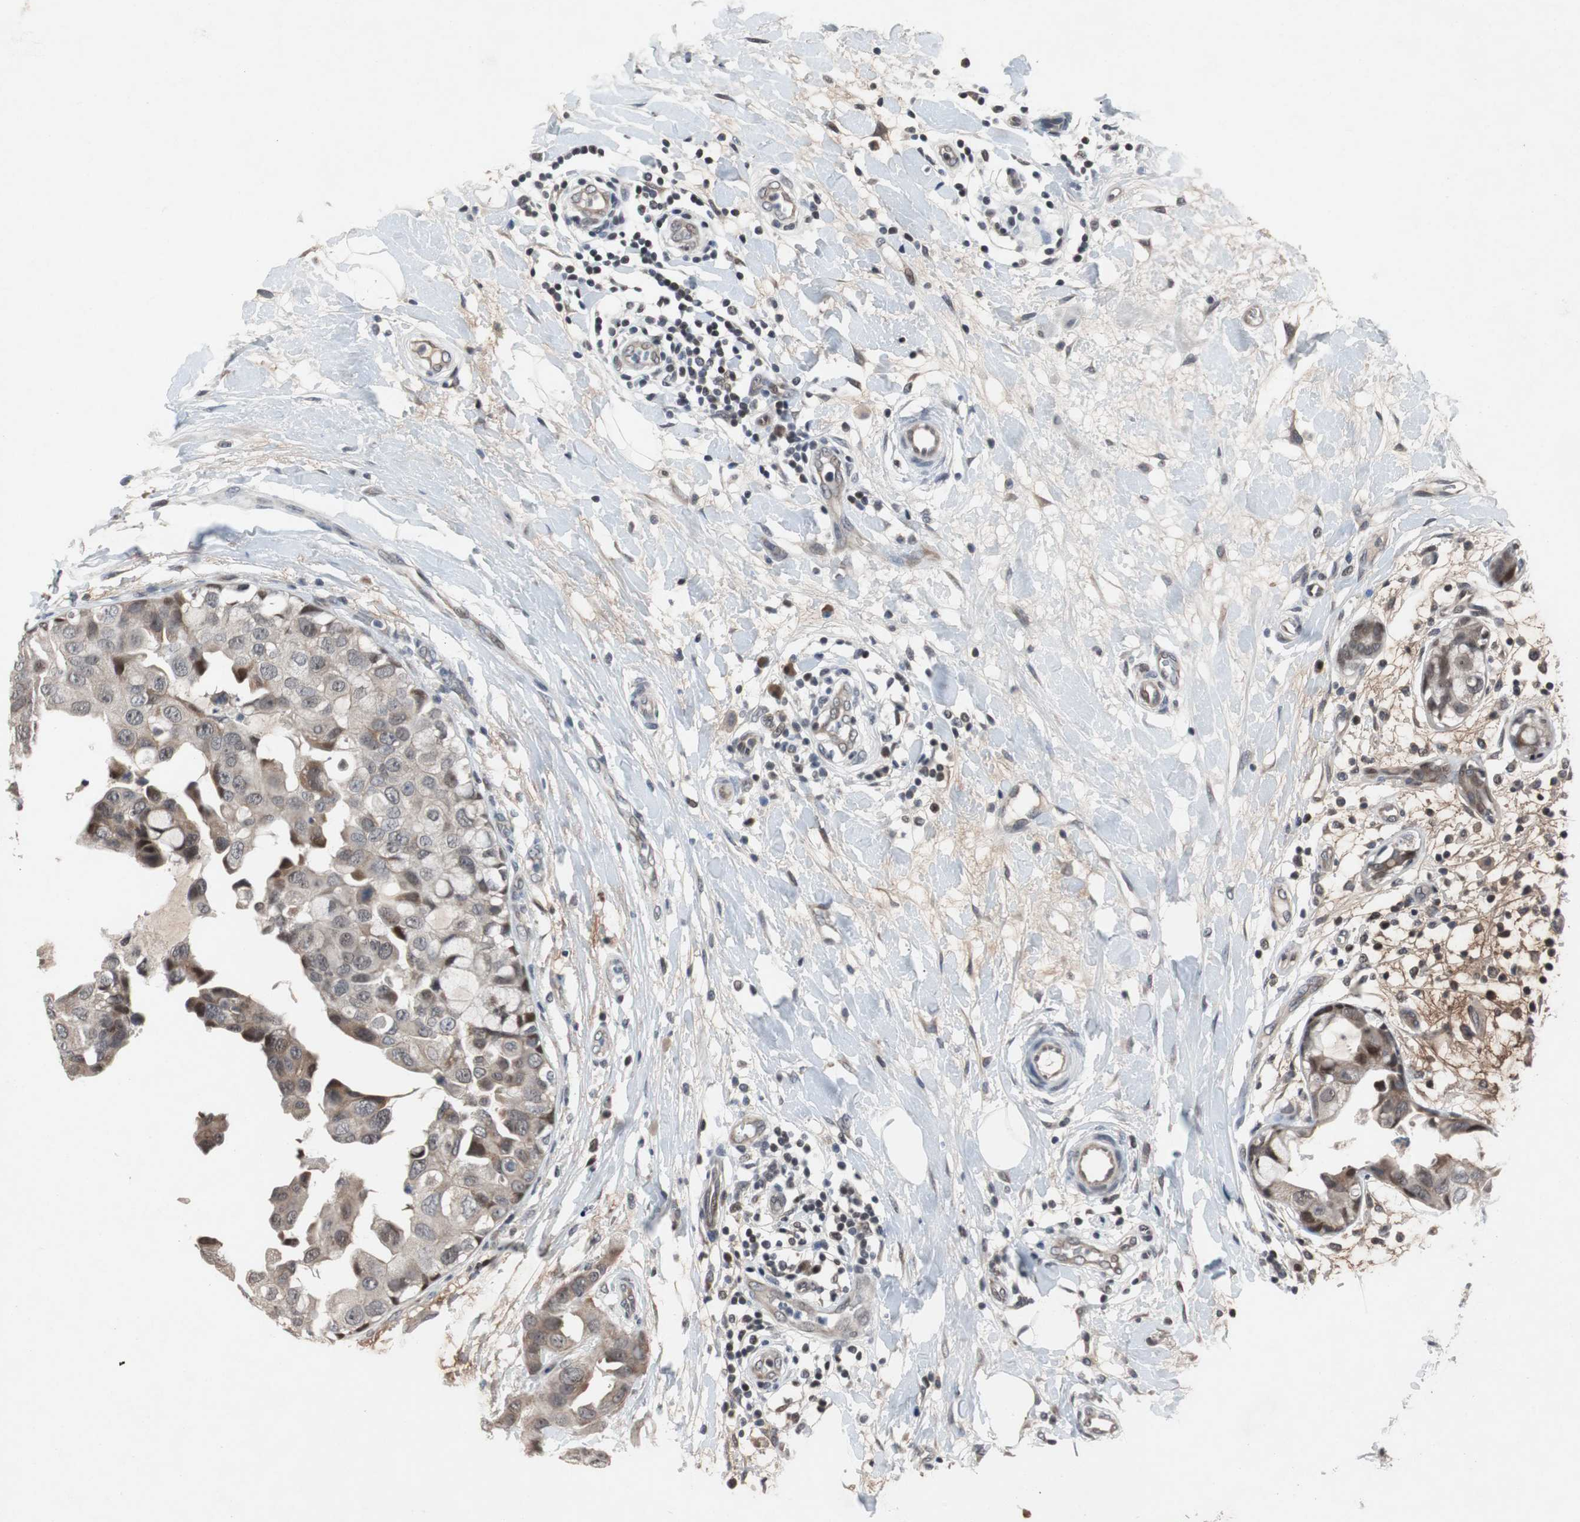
{"staining": {"intensity": "moderate", "quantity": "25%-75%", "location": "cytoplasmic/membranous,nuclear"}, "tissue": "breast cancer", "cell_type": "Tumor cells", "image_type": "cancer", "snomed": [{"axis": "morphology", "description": "Duct carcinoma"}, {"axis": "topography", "description": "Breast"}], "caption": "Moderate cytoplasmic/membranous and nuclear staining is present in about 25%-75% of tumor cells in breast cancer.", "gene": "TP63", "patient": {"sex": "female", "age": 40}}